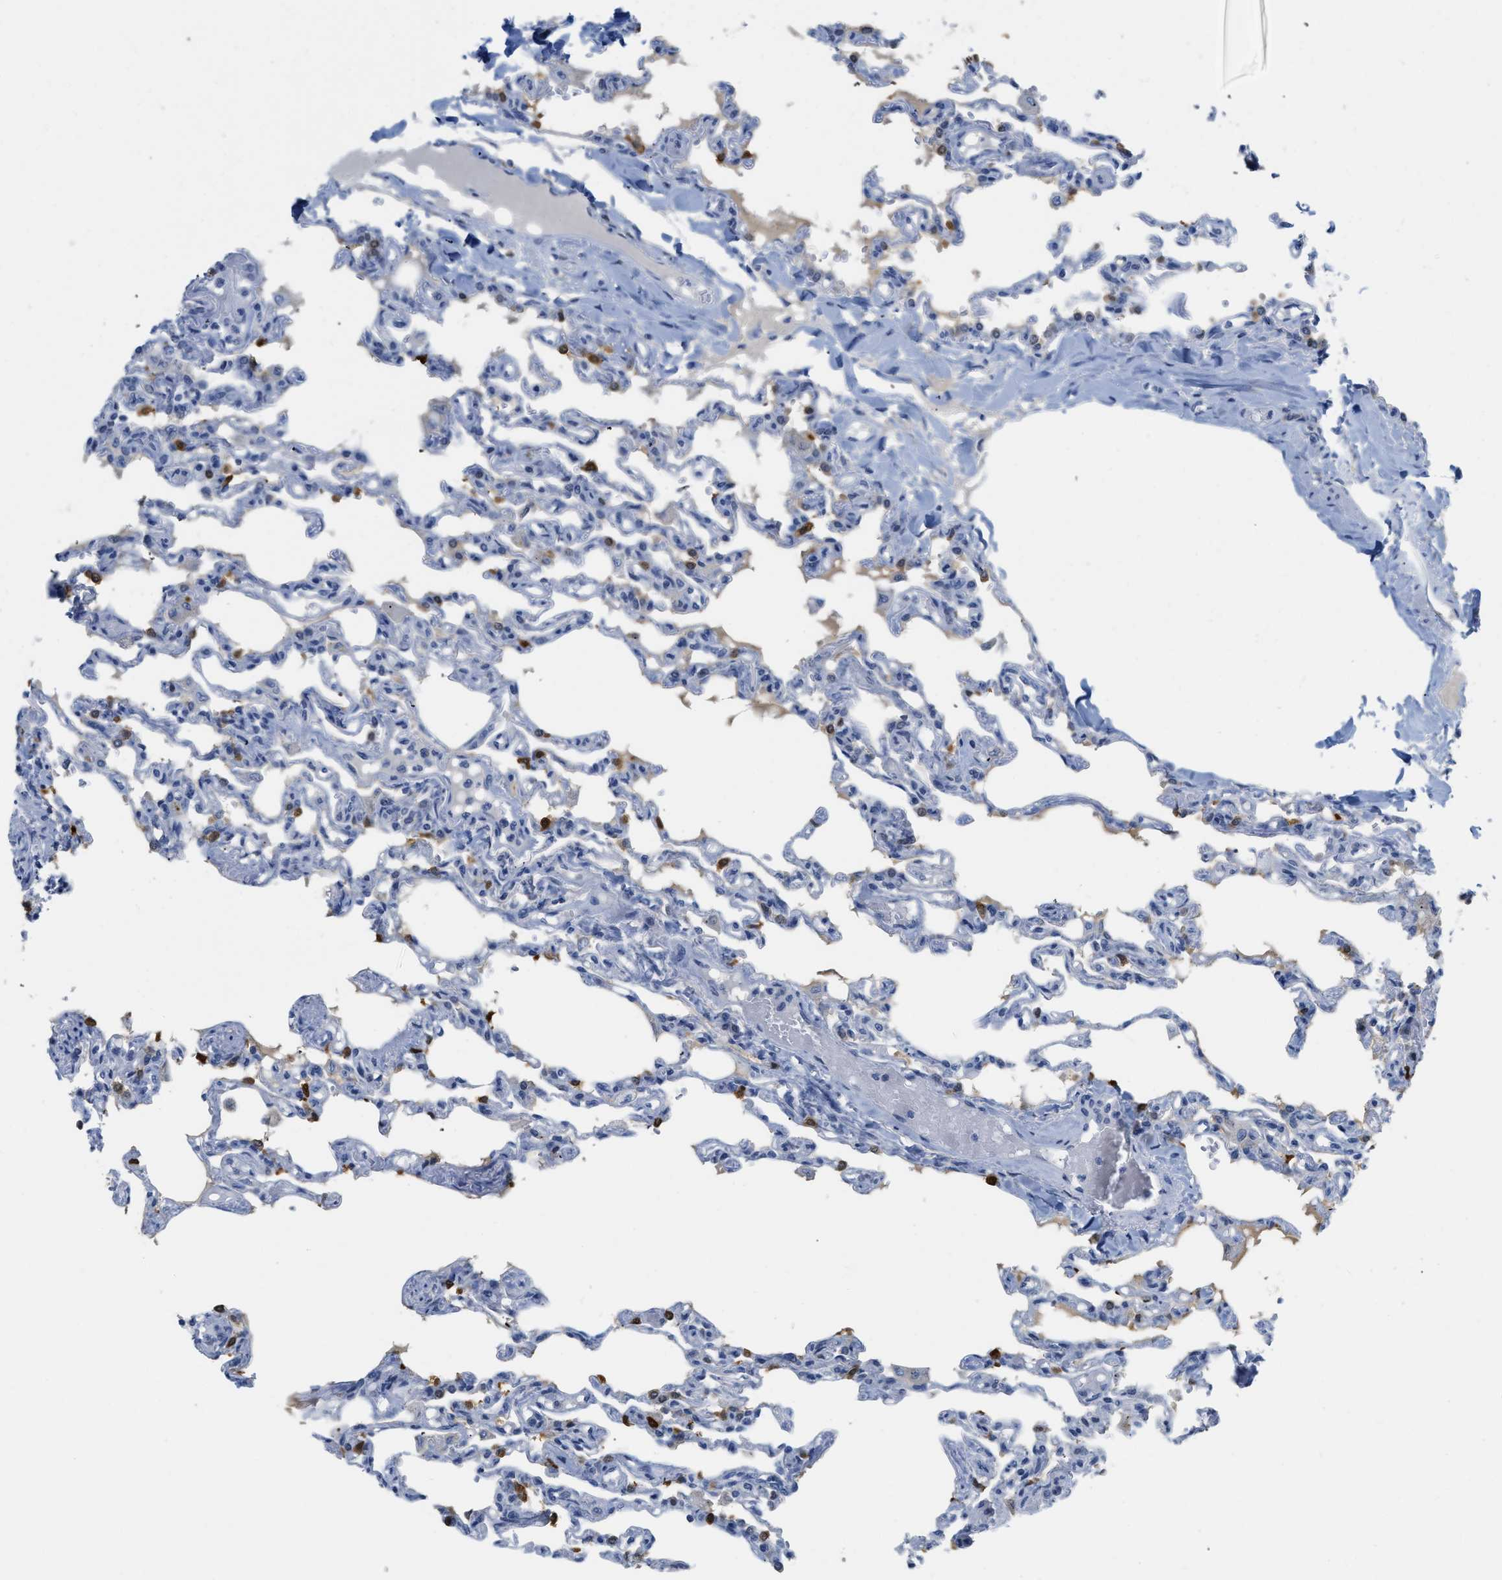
{"staining": {"intensity": "strong", "quantity": "<25%", "location": "cytoplasmic/membranous"}, "tissue": "lung", "cell_type": "Alveolar cells", "image_type": "normal", "snomed": [{"axis": "morphology", "description": "Normal tissue, NOS"}, {"axis": "topography", "description": "Lung"}], "caption": "Lung stained with a brown dye displays strong cytoplasmic/membranous positive expression in approximately <25% of alveolar cells.", "gene": "CRYM", "patient": {"sex": "male", "age": 21}}